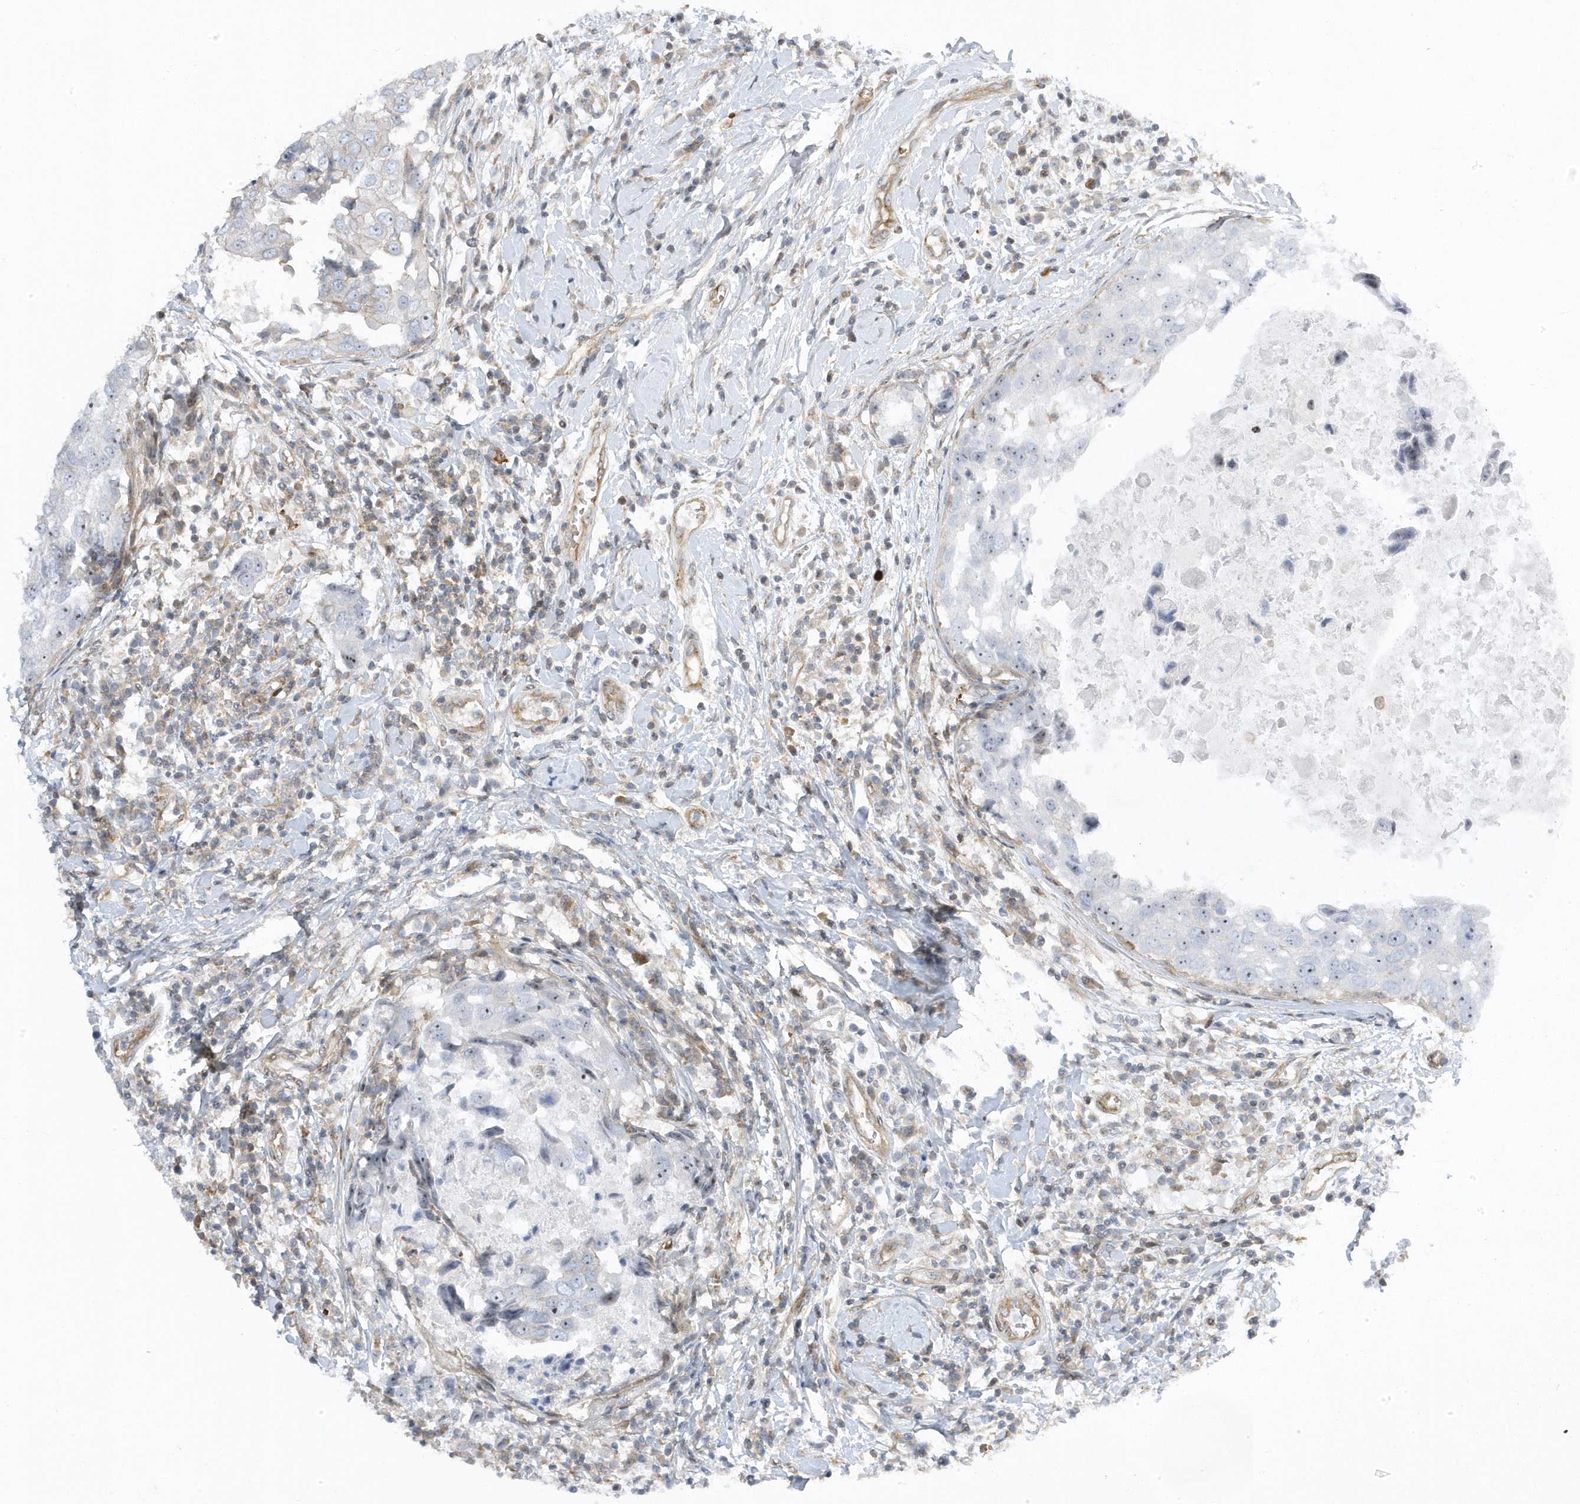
{"staining": {"intensity": "weak", "quantity": "<25%", "location": "nuclear"}, "tissue": "breast cancer", "cell_type": "Tumor cells", "image_type": "cancer", "snomed": [{"axis": "morphology", "description": "Duct carcinoma"}, {"axis": "topography", "description": "Breast"}], "caption": "This is a micrograph of IHC staining of intraductal carcinoma (breast), which shows no positivity in tumor cells.", "gene": "MAP7D3", "patient": {"sex": "female", "age": 27}}